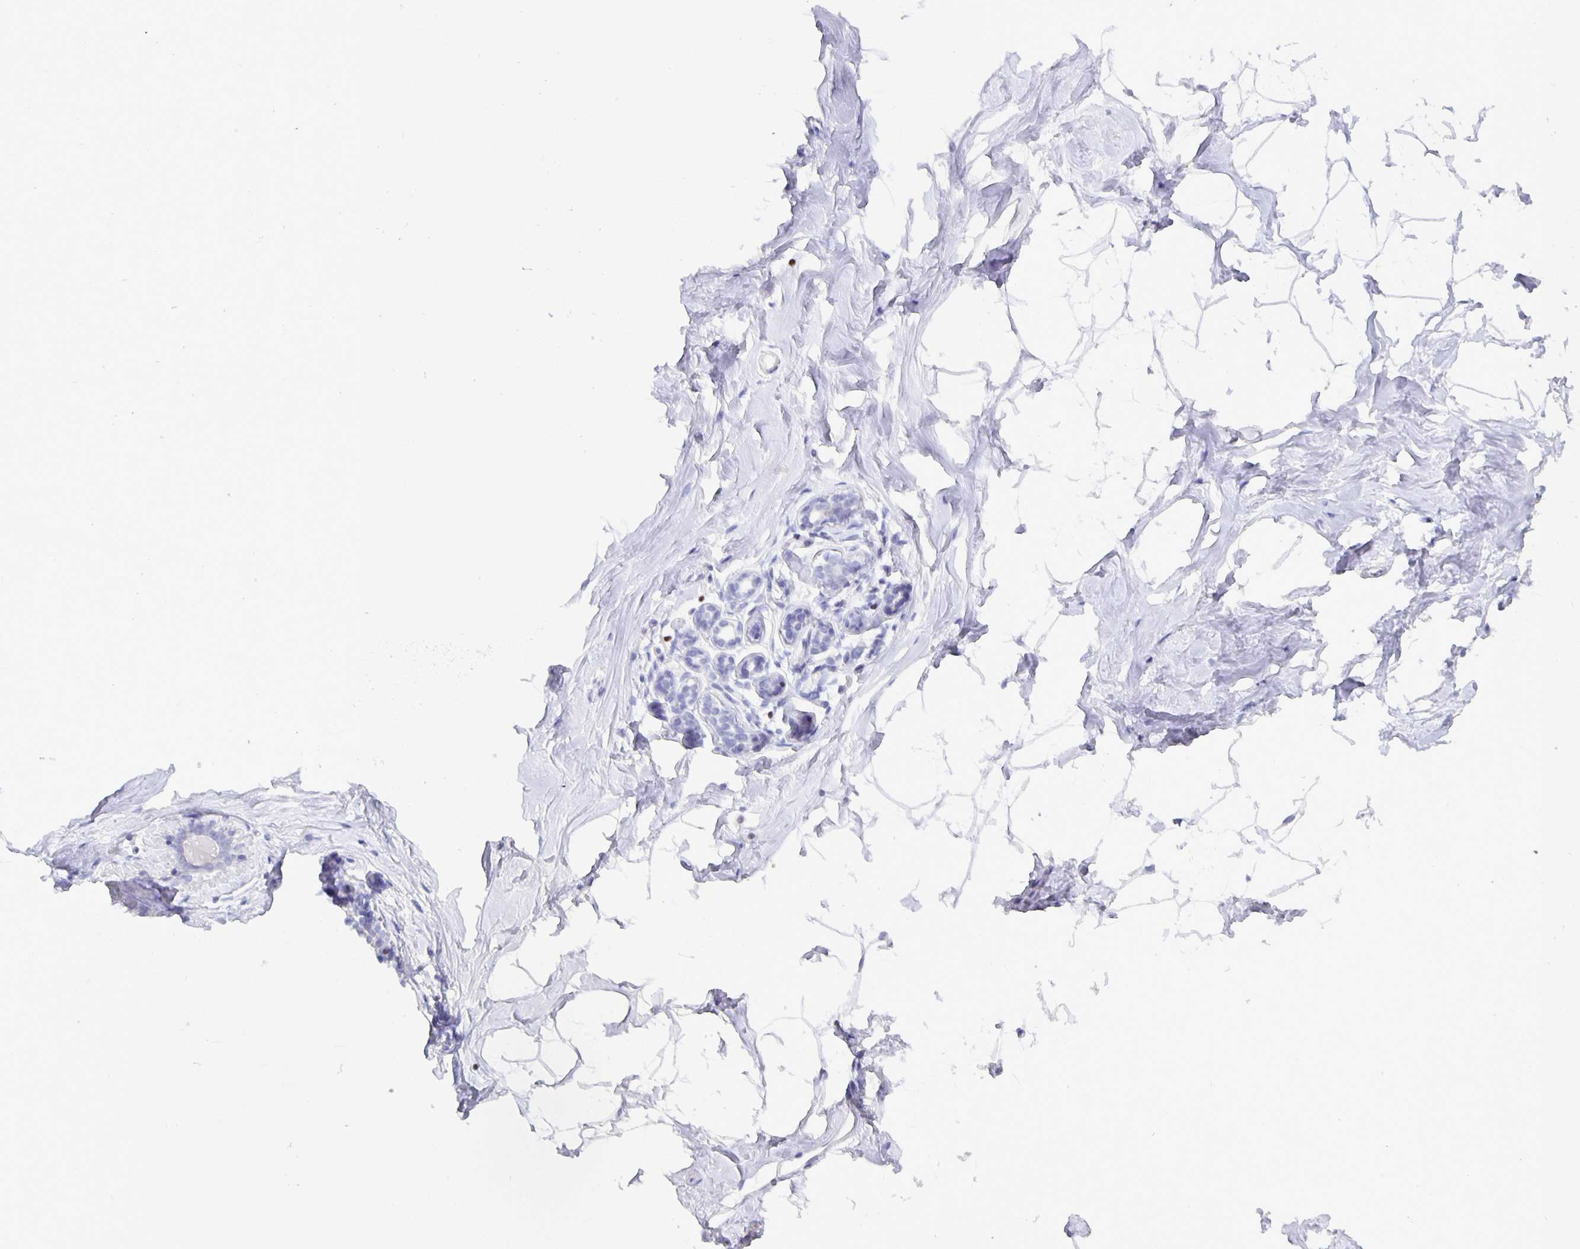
{"staining": {"intensity": "negative", "quantity": "none", "location": "none"}, "tissue": "breast", "cell_type": "Adipocytes", "image_type": "normal", "snomed": [{"axis": "morphology", "description": "Normal tissue, NOS"}, {"axis": "topography", "description": "Breast"}], "caption": "IHC photomicrograph of normal human breast stained for a protein (brown), which demonstrates no positivity in adipocytes.", "gene": "SATB2", "patient": {"sex": "female", "age": 32}}